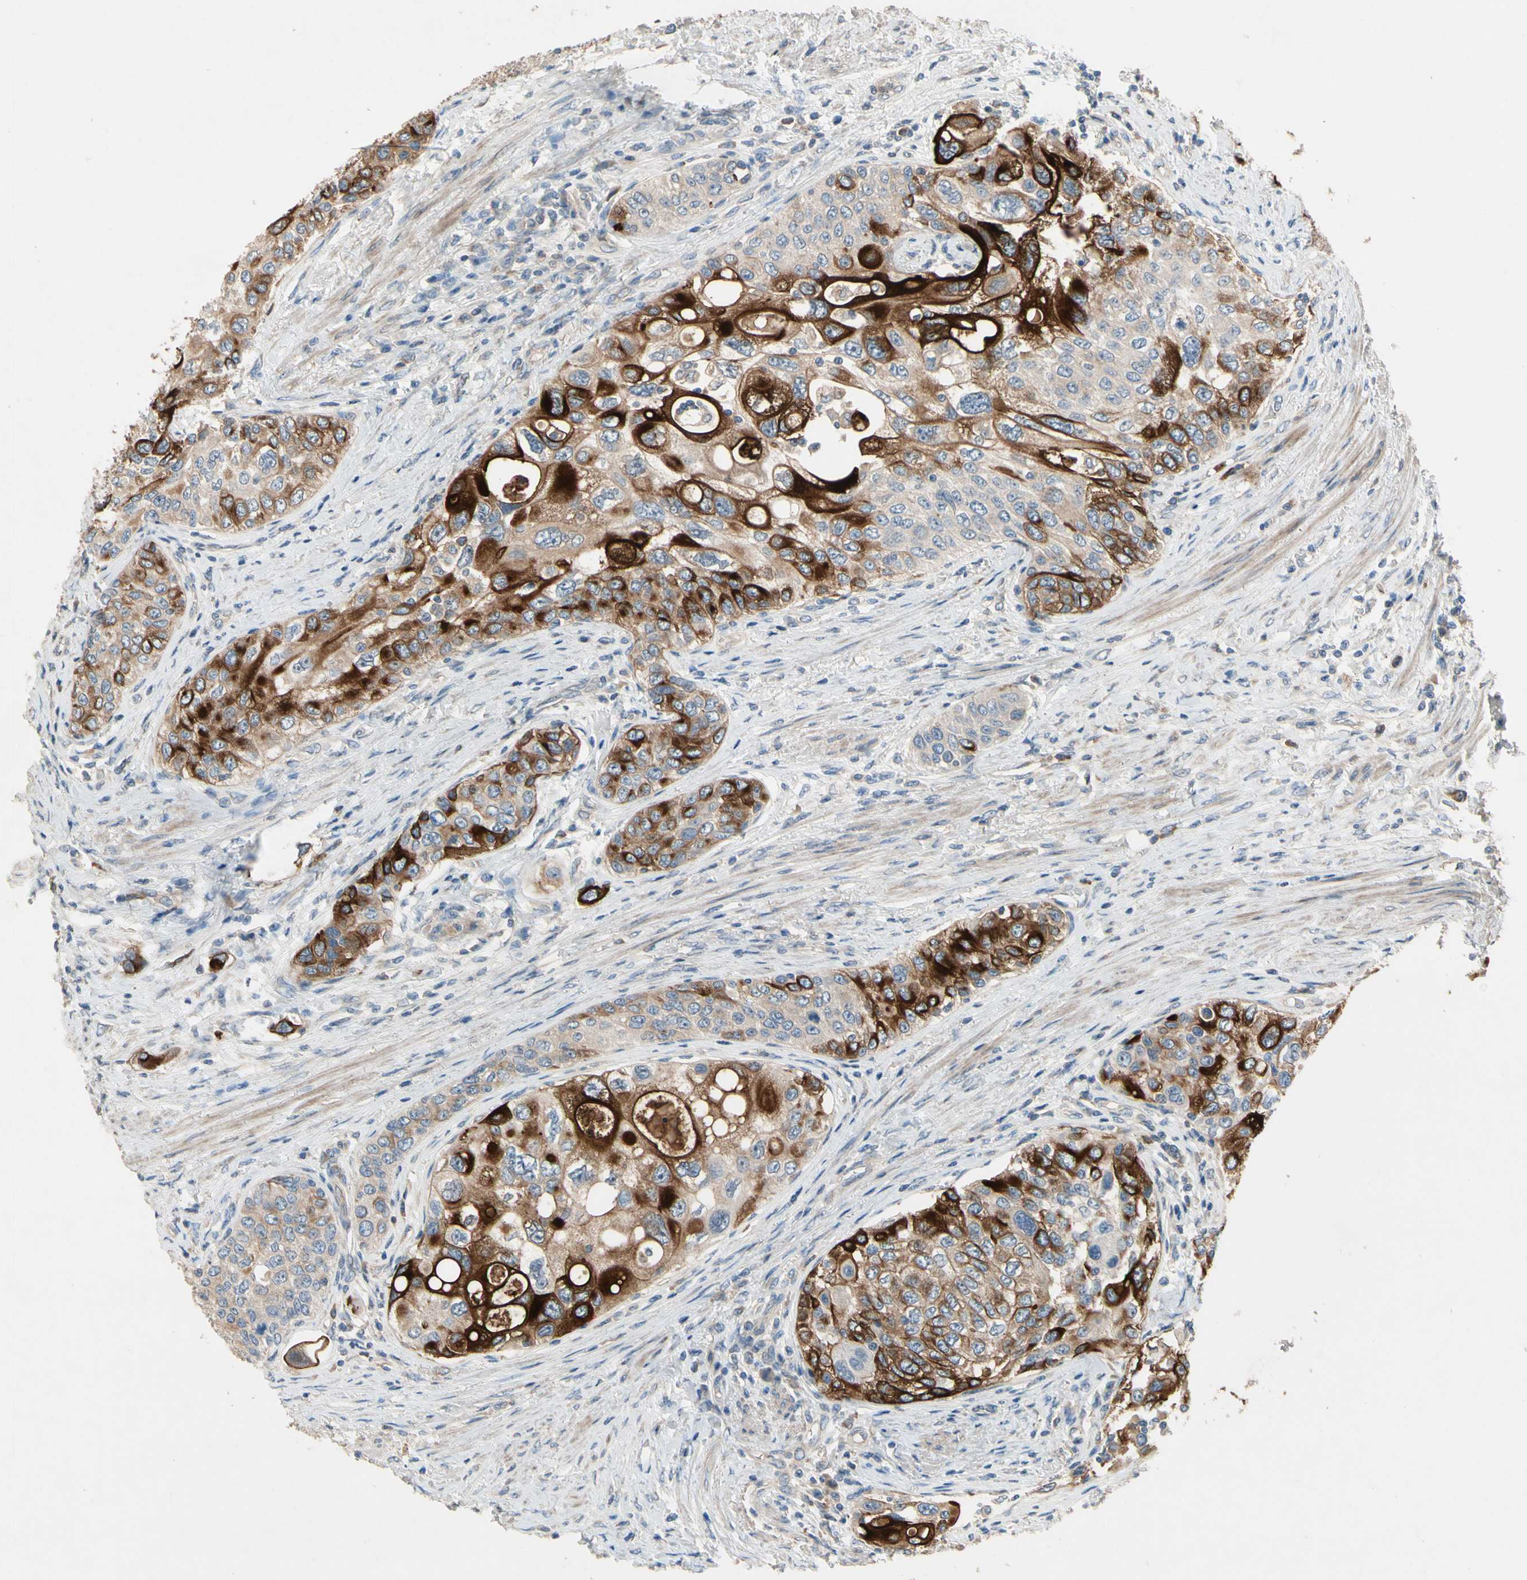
{"staining": {"intensity": "strong", "quantity": "25%-75%", "location": "cytoplasmic/membranous"}, "tissue": "urothelial cancer", "cell_type": "Tumor cells", "image_type": "cancer", "snomed": [{"axis": "morphology", "description": "Urothelial carcinoma, High grade"}, {"axis": "topography", "description": "Urinary bladder"}], "caption": "Protein staining demonstrates strong cytoplasmic/membranous expression in about 25%-75% of tumor cells in high-grade urothelial carcinoma.", "gene": "SIGLEC5", "patient": {"sex": "female", "age": 56}}